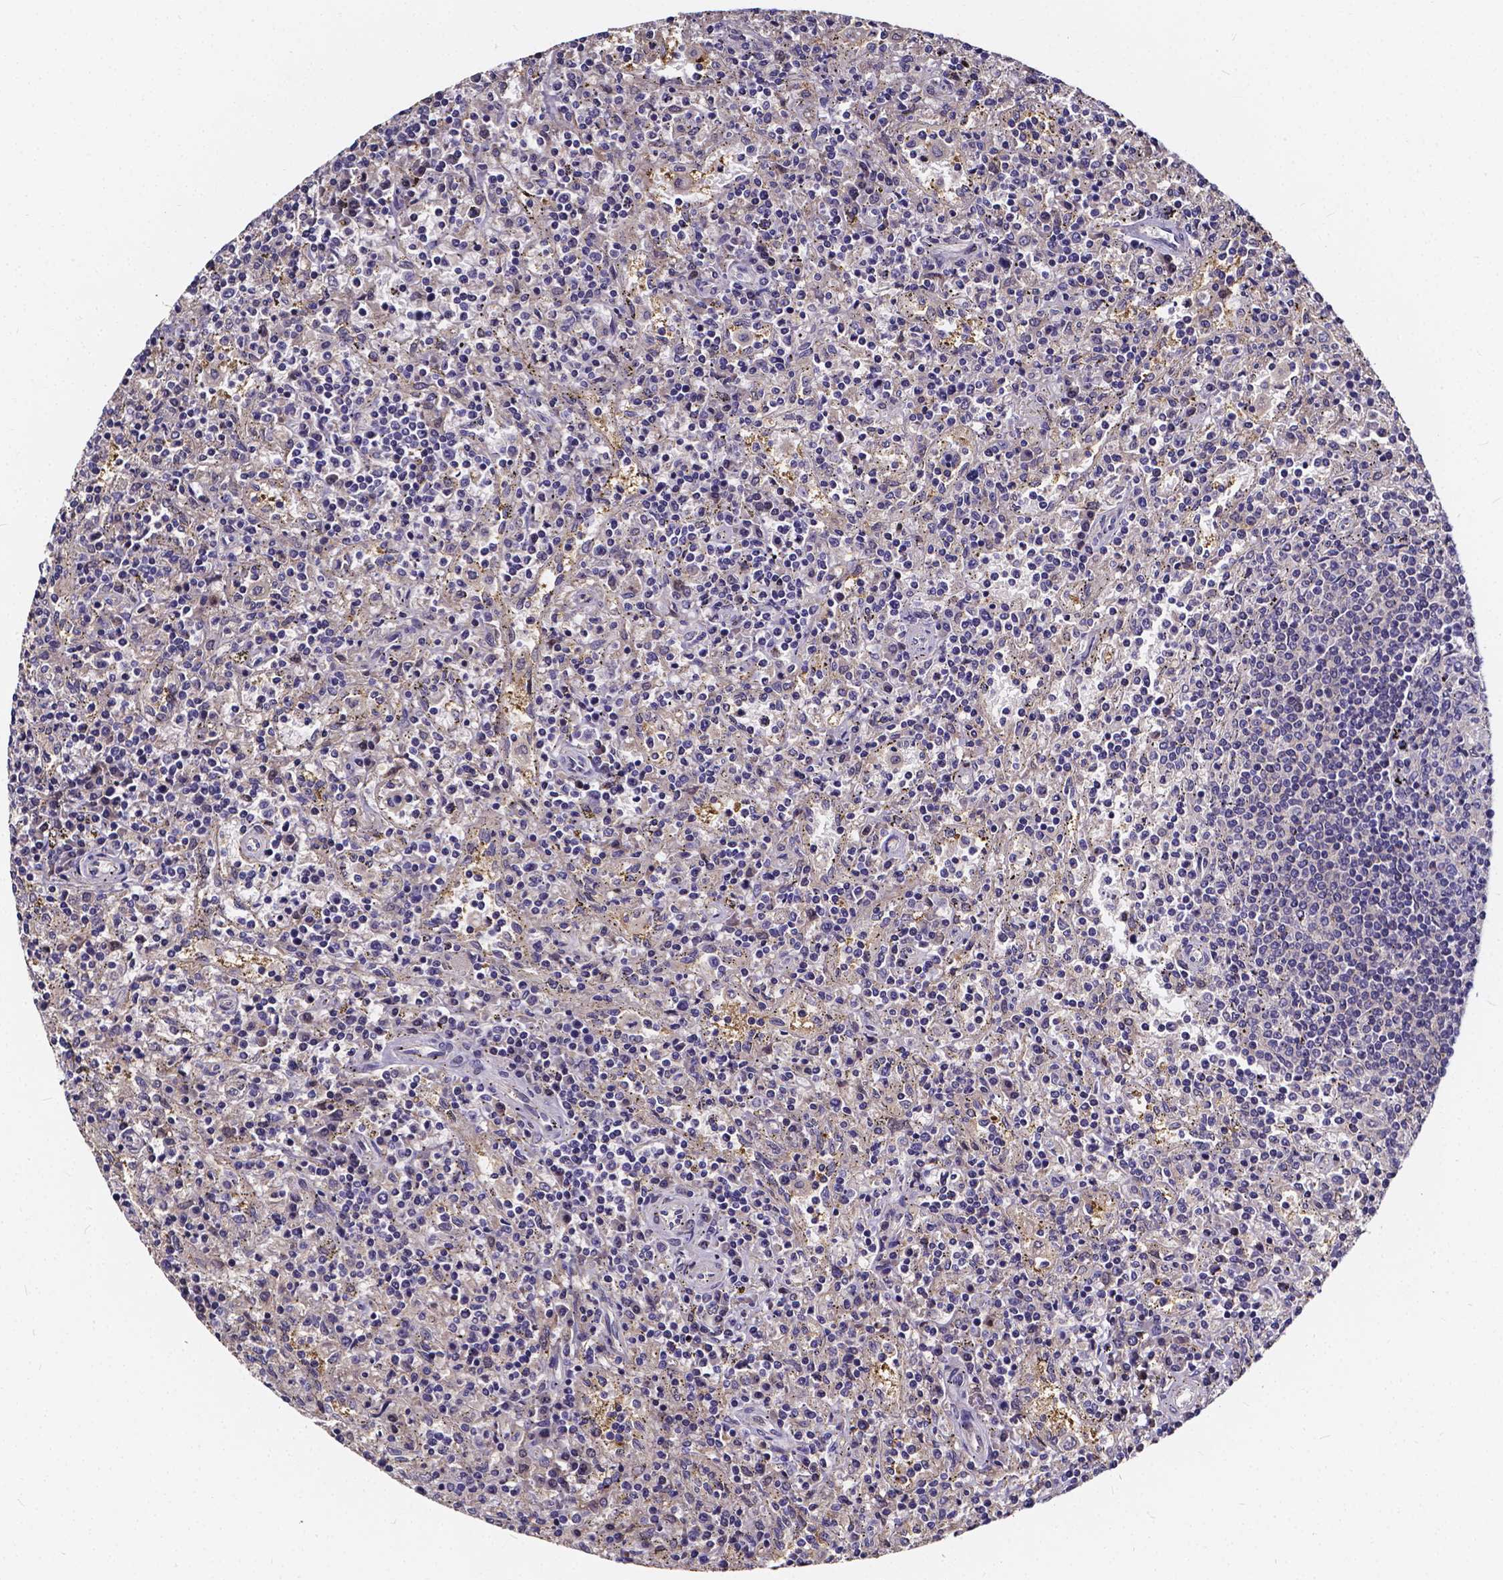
{"staining": {"intensity": "negative", "quantity": "none", "location": "none"}, "tissue": "lymphoma", "cell_type": "Tumor cells", "image_type": "cancer", "snomed": [{"axis": "morphology", "description": "Malignant lymphoma, non-Hodgkin's type, Low grade"}, {"axis": "topography", "description": "Spleen"}], "caption": "Image shows no significant protein expression in tumor cells of low-grade malignant lymphoma, non-Hodgkin's type.", "gene": "SOWAHA", "patient": {"sex": "male", "age": 62}}